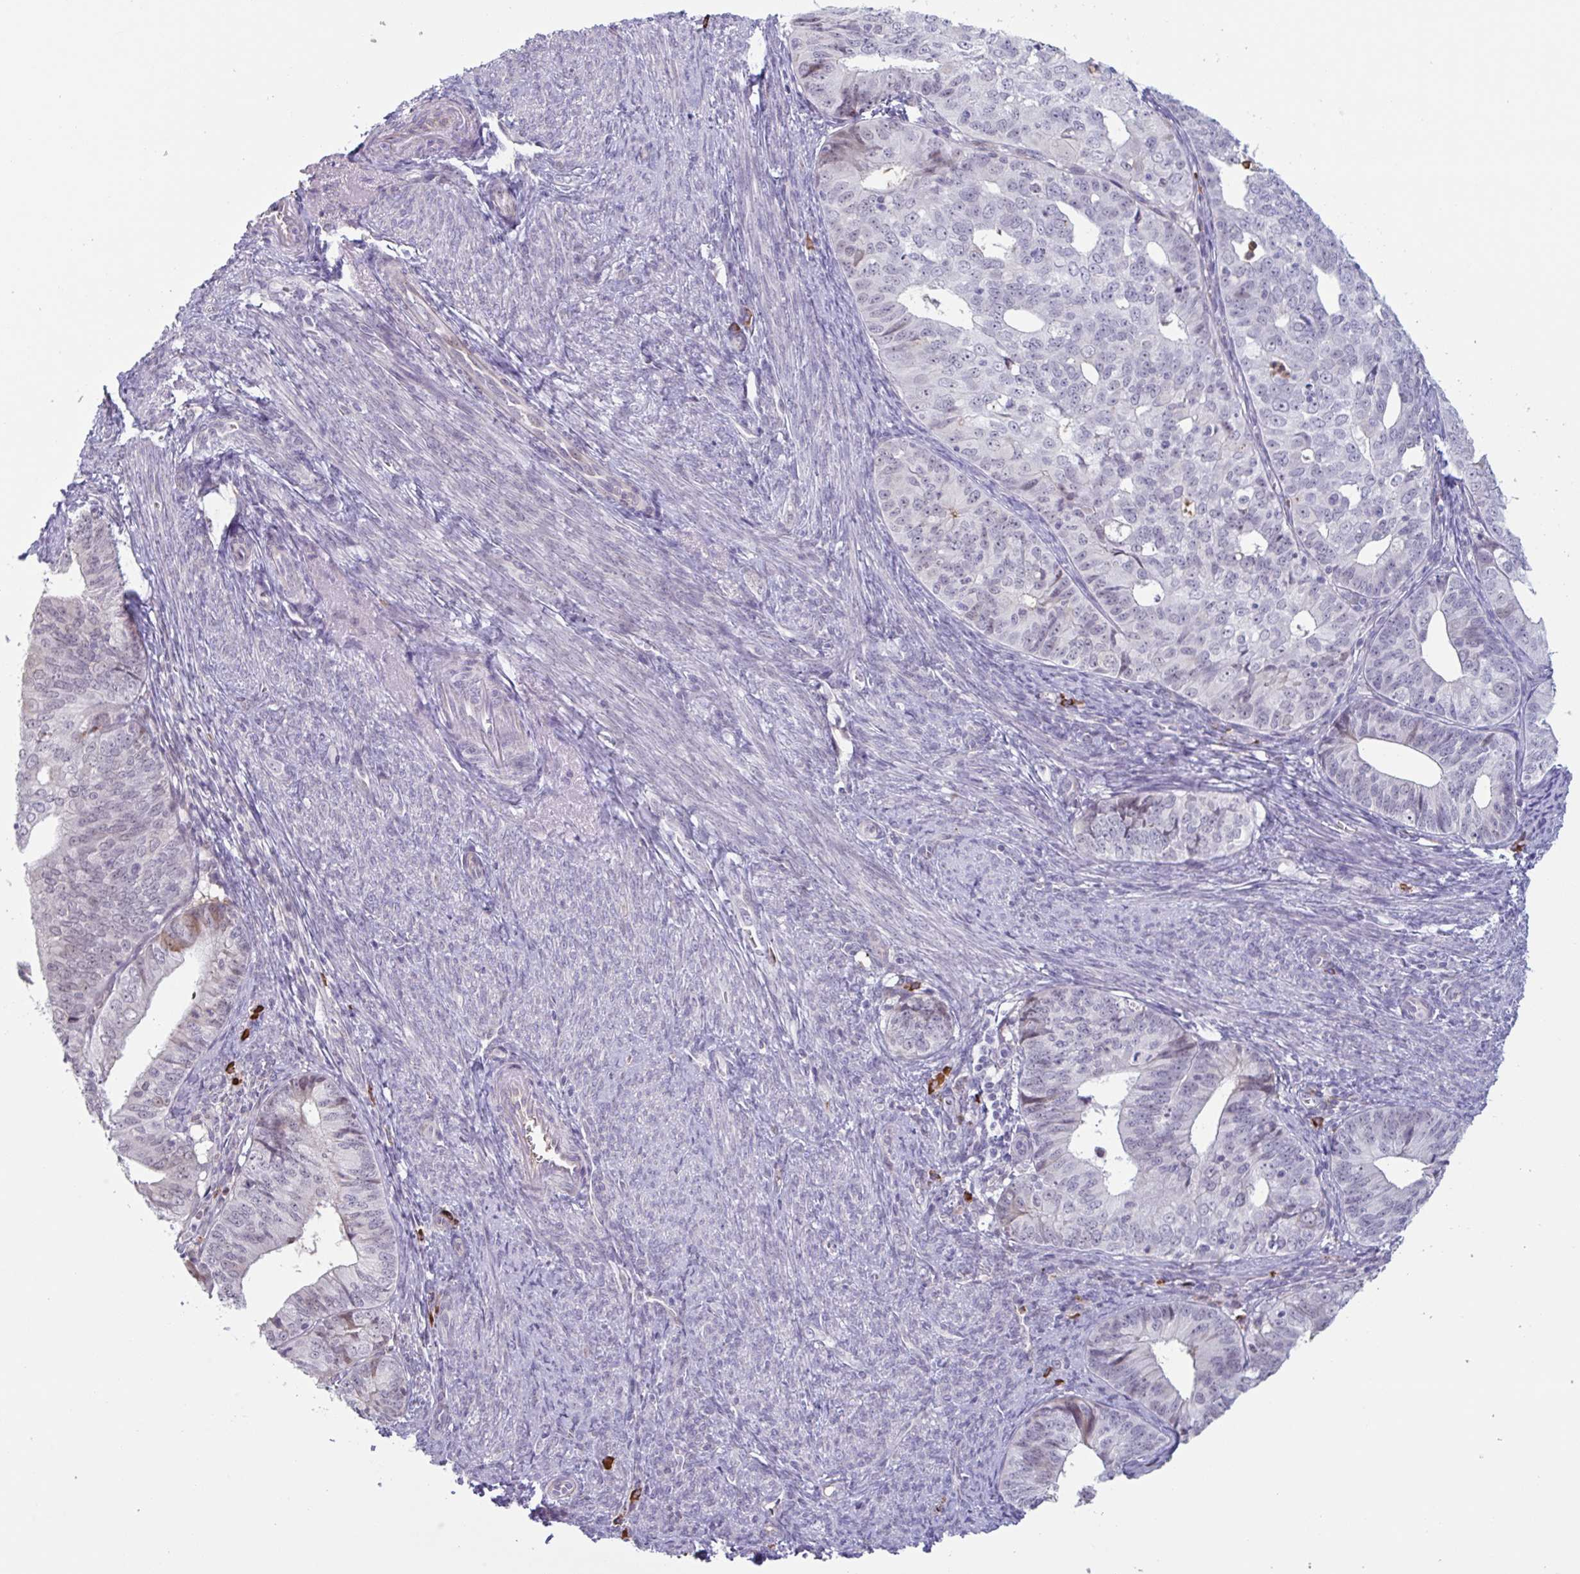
{"staining": {"intensity": "negative", "quantity": "none", "location": "none"}, "tissue": "endometrial cancer", "cell_type": "Tumor cells", "image_type": "cancer", "snomed": [{"axis": "morphology", "description": "Adenocarcinoma, NOS"}, {"axis": "topography", "description": "Endometrium"}], "caption": "IHC micrograph of endometrial cancer (adenocarcinoma) stained for a protein (brown), which demonstrates no positivity in tumor cells.", "gene": "TAF1D", "patient": {"sex": "female", "age": 56}}